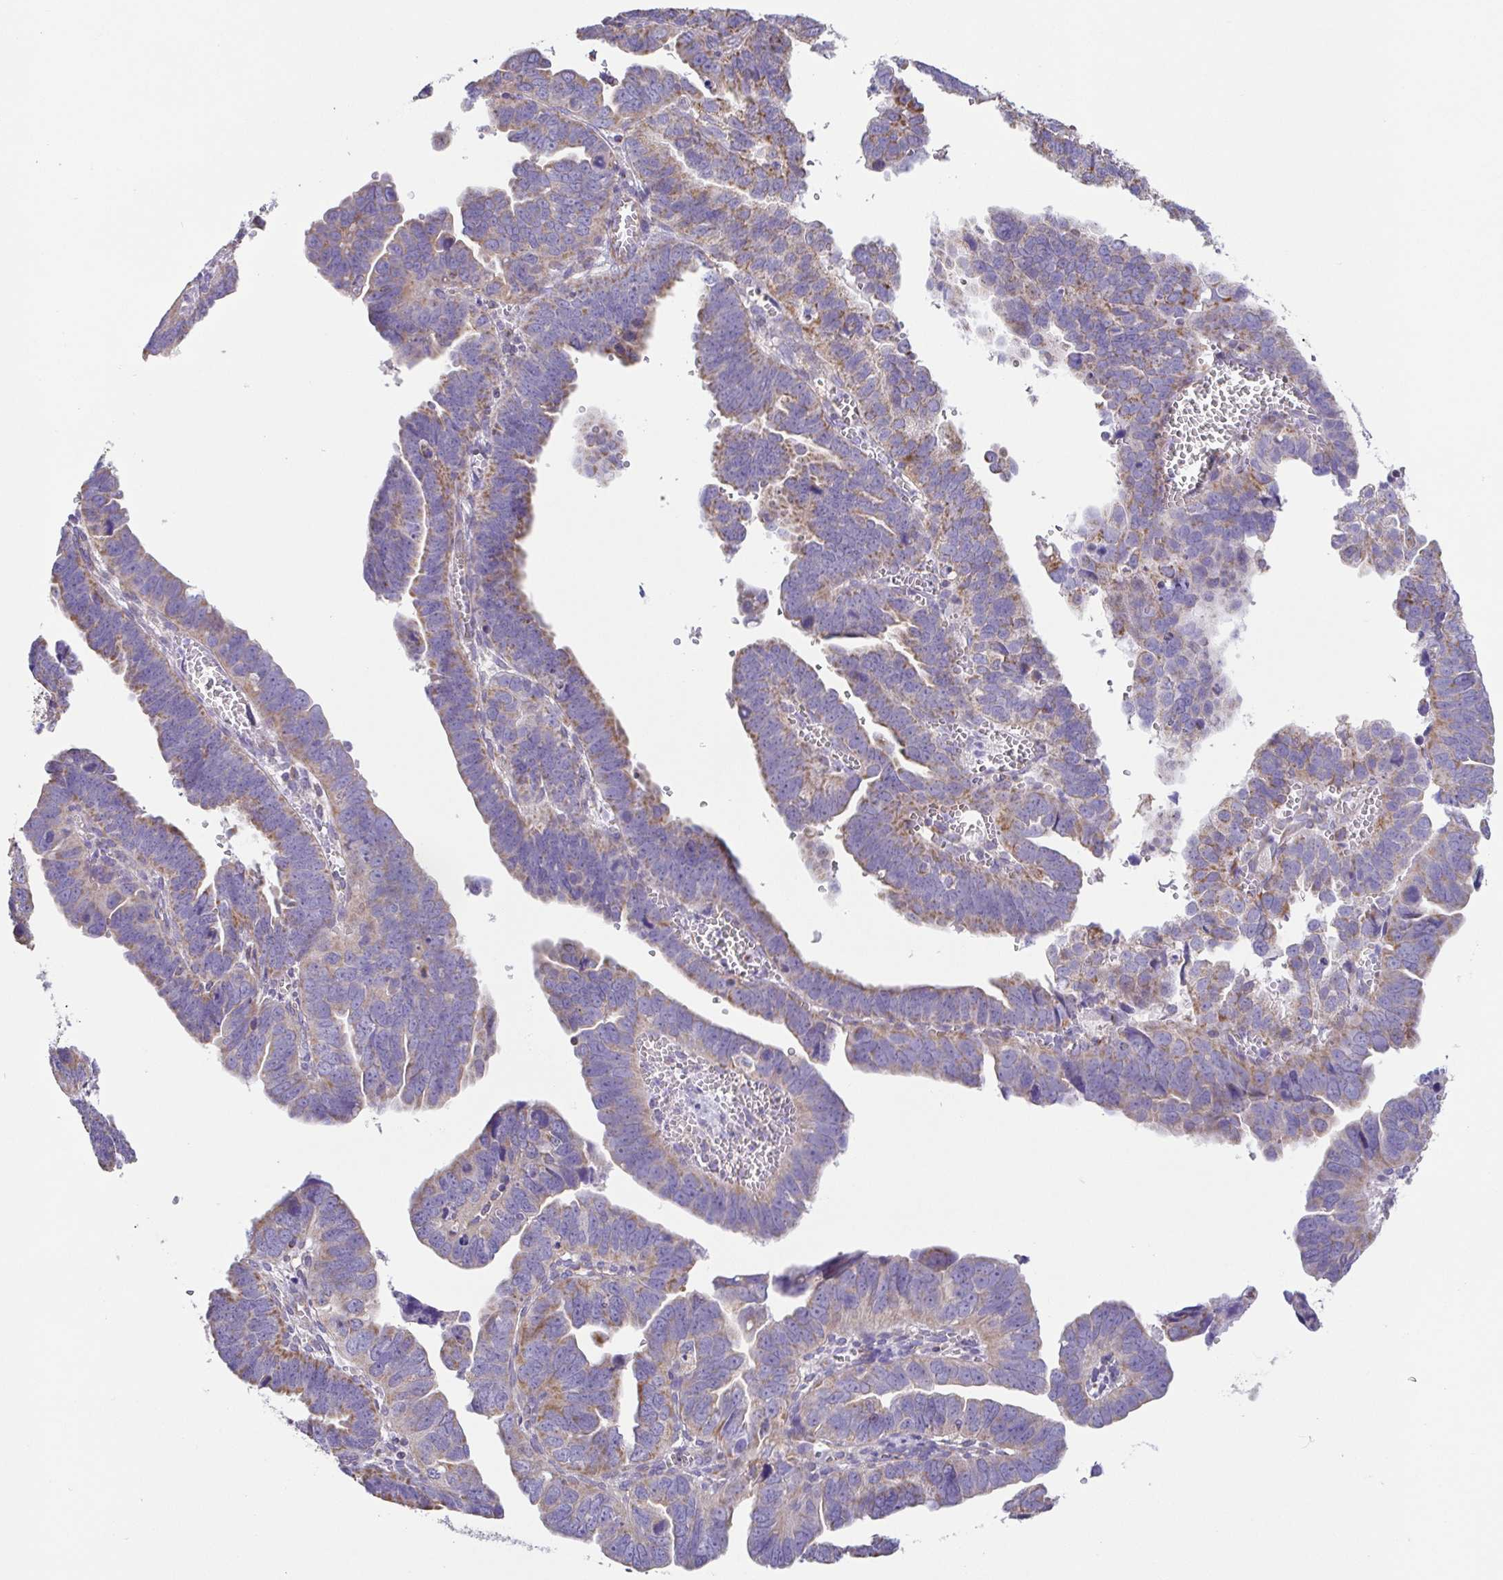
{"staining": {"intensity": "weak", "quantity": "25%-75%", "location": "cytoplasmic/membranous"}, "tissue": "endometrial cancer", "cell_type": "Tumor cells", "image_type": "cancer", "snomed": [{"axis": "morphology", "description": "Adenocarcinoma, NOS"}, {"axis": "topography", "description": "Endometrium"}], "caption": "The photomicrograph reveals a brown stain indicating the presence of a protein in the cytoplasmic/membranous of tumor cells in endometrial cancer (adenocarcinoma).", "gene": "GINM1", "patient": {"sex": "female", "age": 75}}